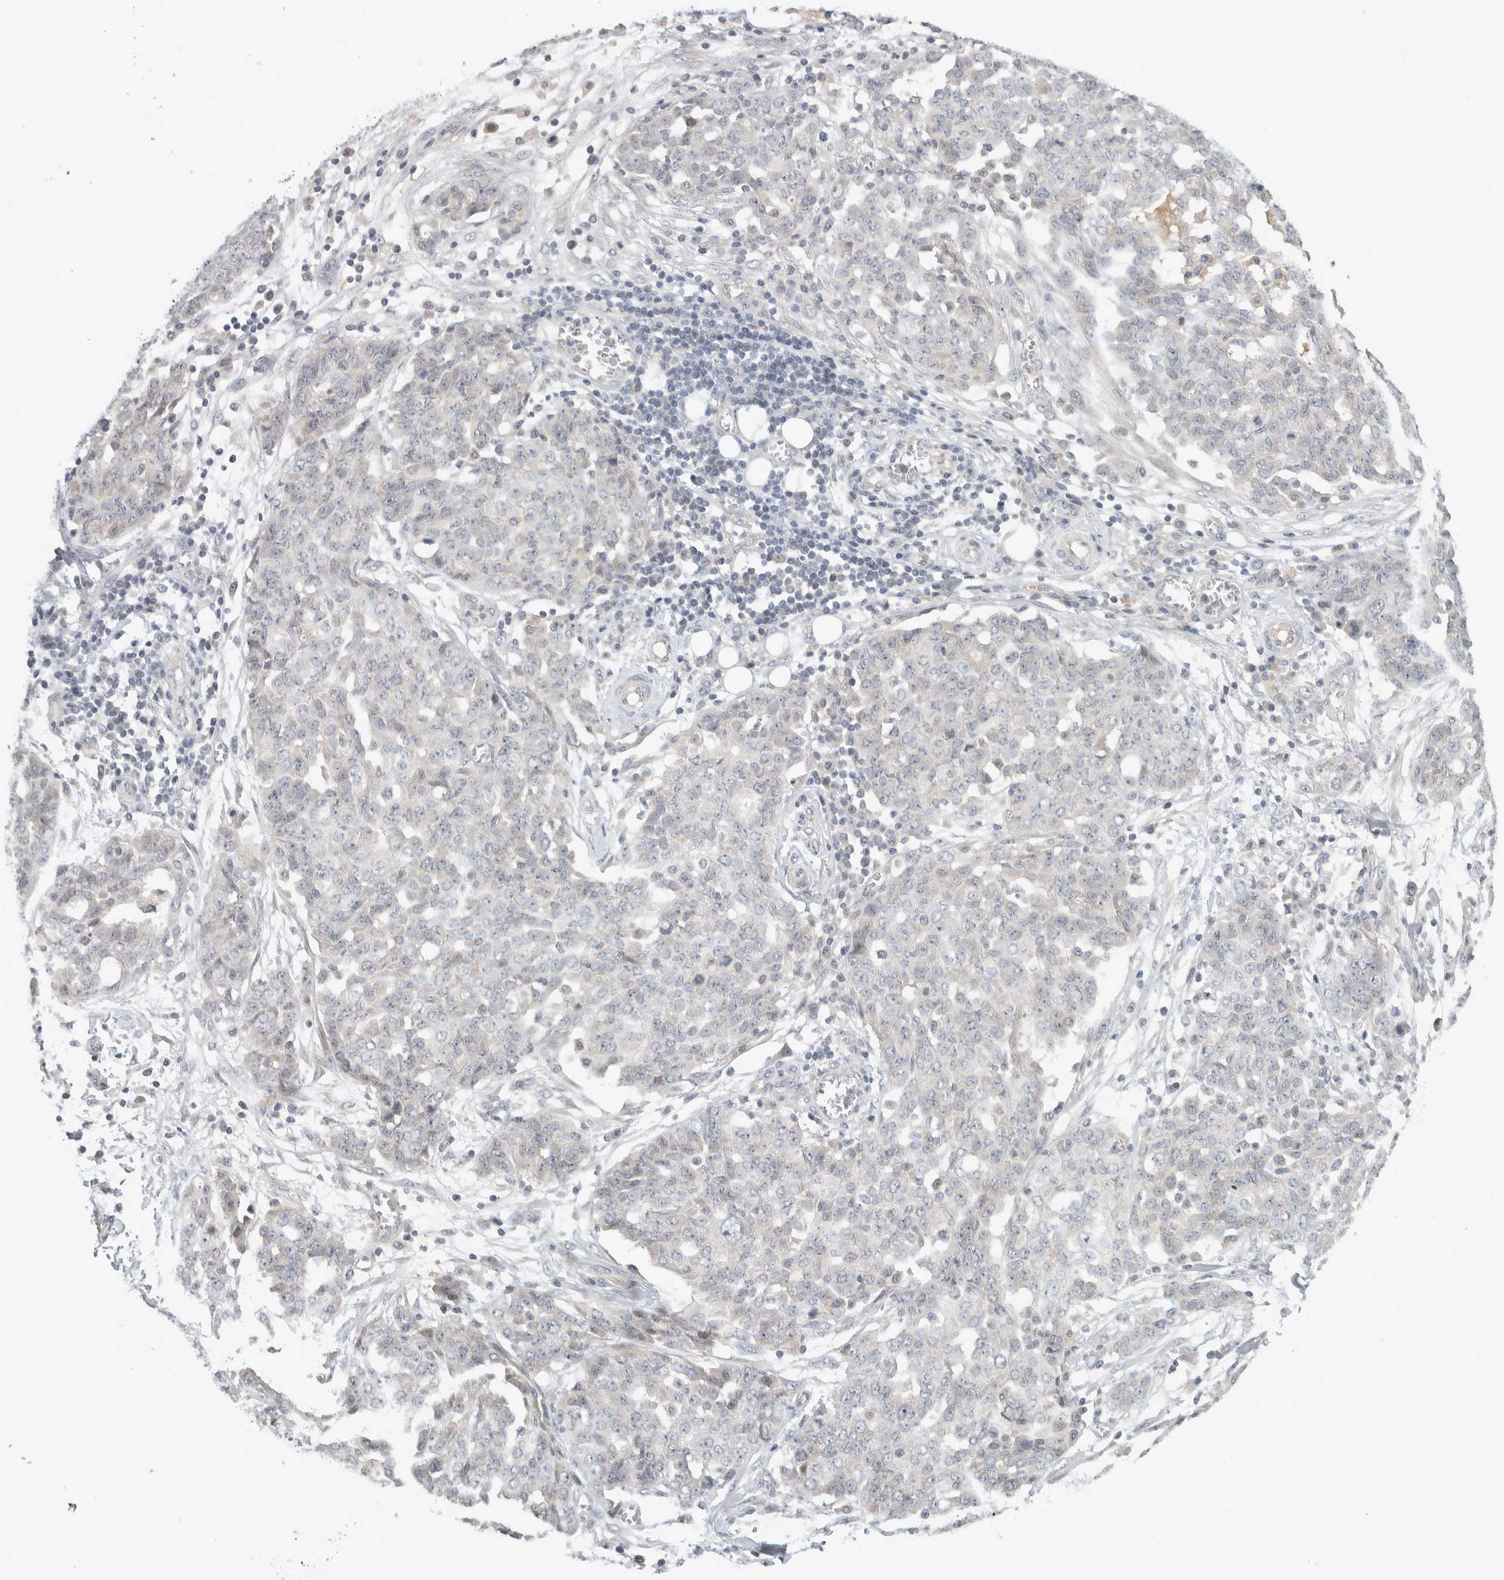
{"staining": {"intensity": "negative", "quantity": "none", "location": "none"}, "tissue": "ovarian cancer", "cell_type": "Tumor cells", "image_type": "cancer", "snomed": [{"axis": "morphology", "description": "Cystadenocarcinoma, serous, NOS"}, {"axis": "topography", "description": "Soft tissue"}, {"axis": "topography", "description": "Ovary"}], "caption": "Image shows no protein staining in tumor cells of ovarian serous cystadenocarcinoma tissue.", "gene": "AFP", "patient": {"sex": "female", "age": 57}}